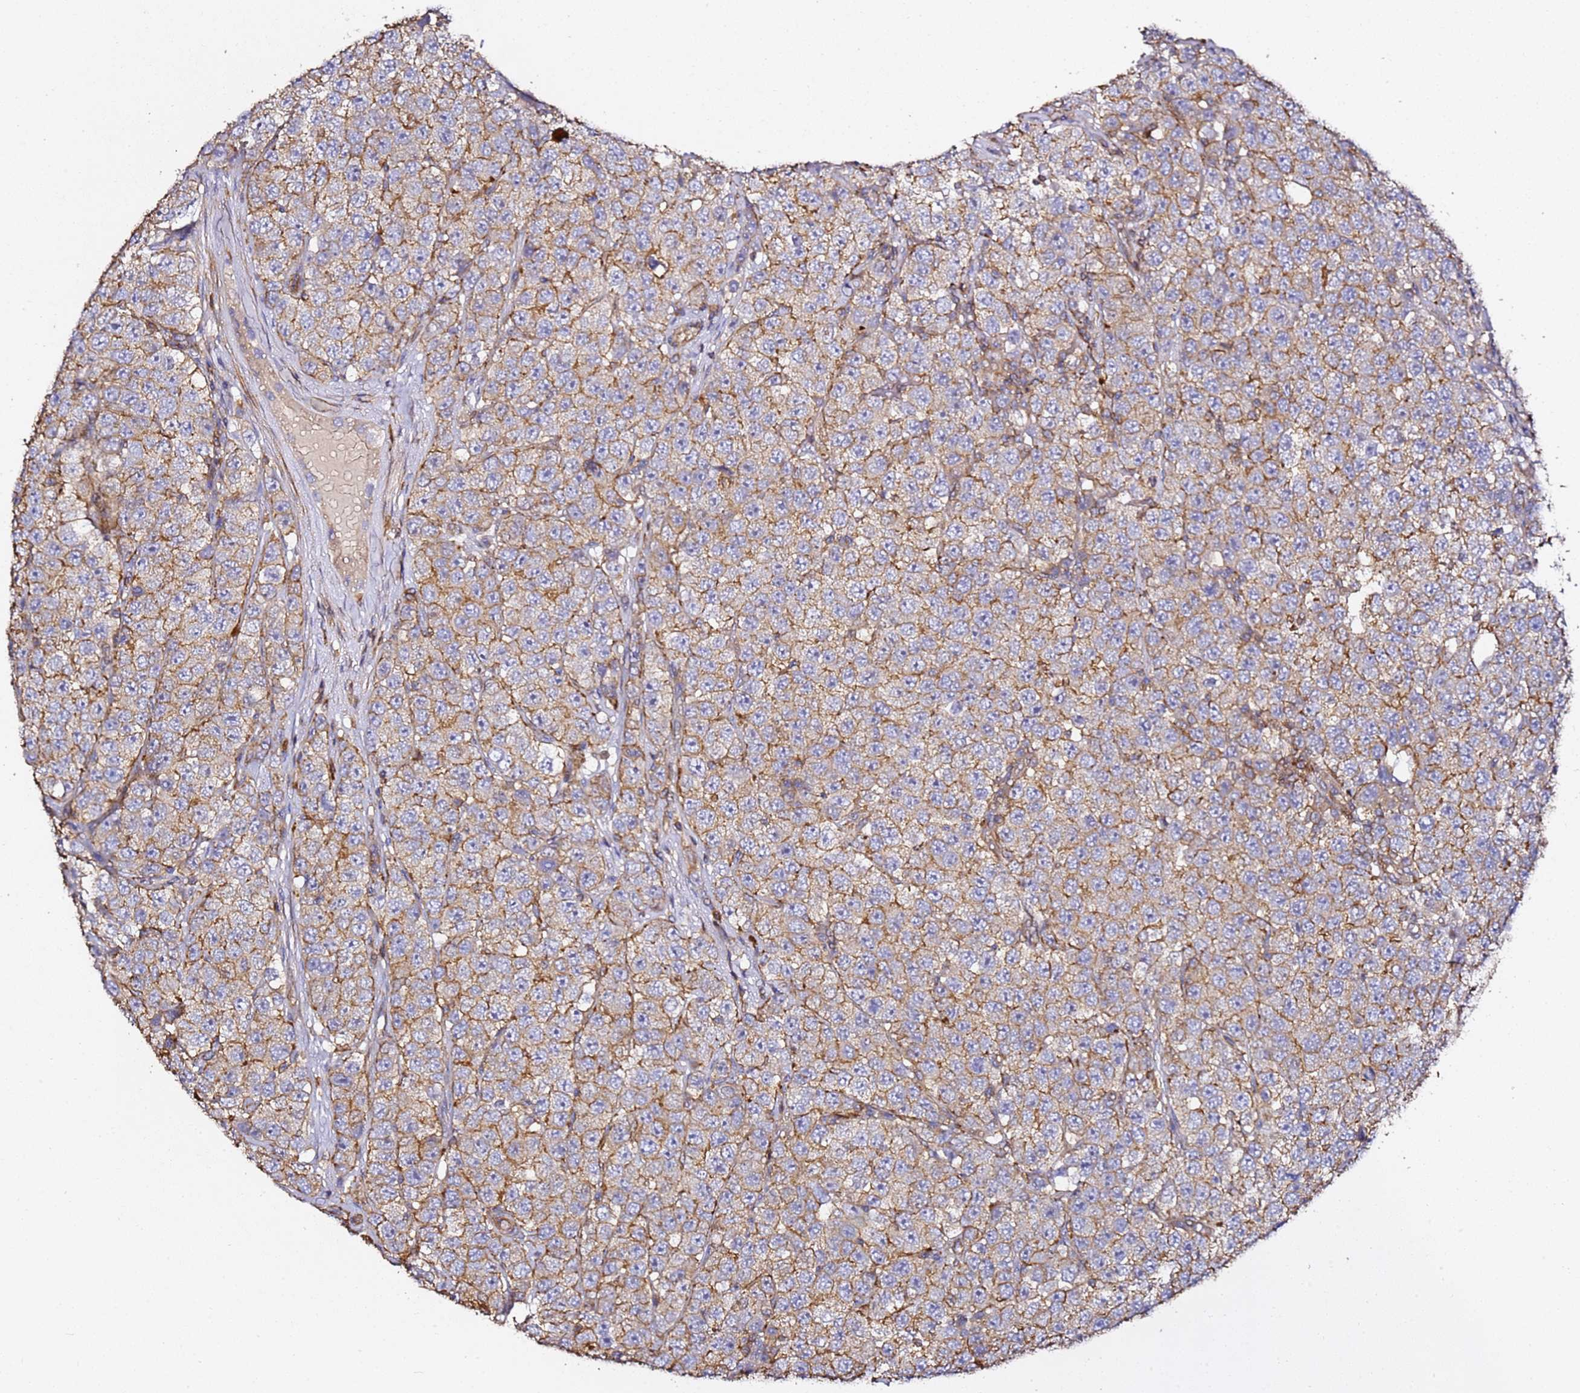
{"staining": {"intensity": "moderate", "quantity": ">75%", "location": "cytoplasmic/membranous"}, "tissue": "testis cancer", "cell_type": "Tumor cells", "image_type": "cancer", "snomed": [{"axis": "morphology", "description": "Seminoma, NOS"}, {"axis": "topography", "description": "Testis"}], "caption": "Testis cancer (seminoma) tissue reveals moderate cytoplasmic/membranous positivity in approximately >75% of tumor cells, visualized by immunohistochemistry. Immunohistochemistry stains the protein in brown and the nuclei are stained blue.", "gene": "ZFP36L2", "patient": {"sex": "male", "age": 28}}